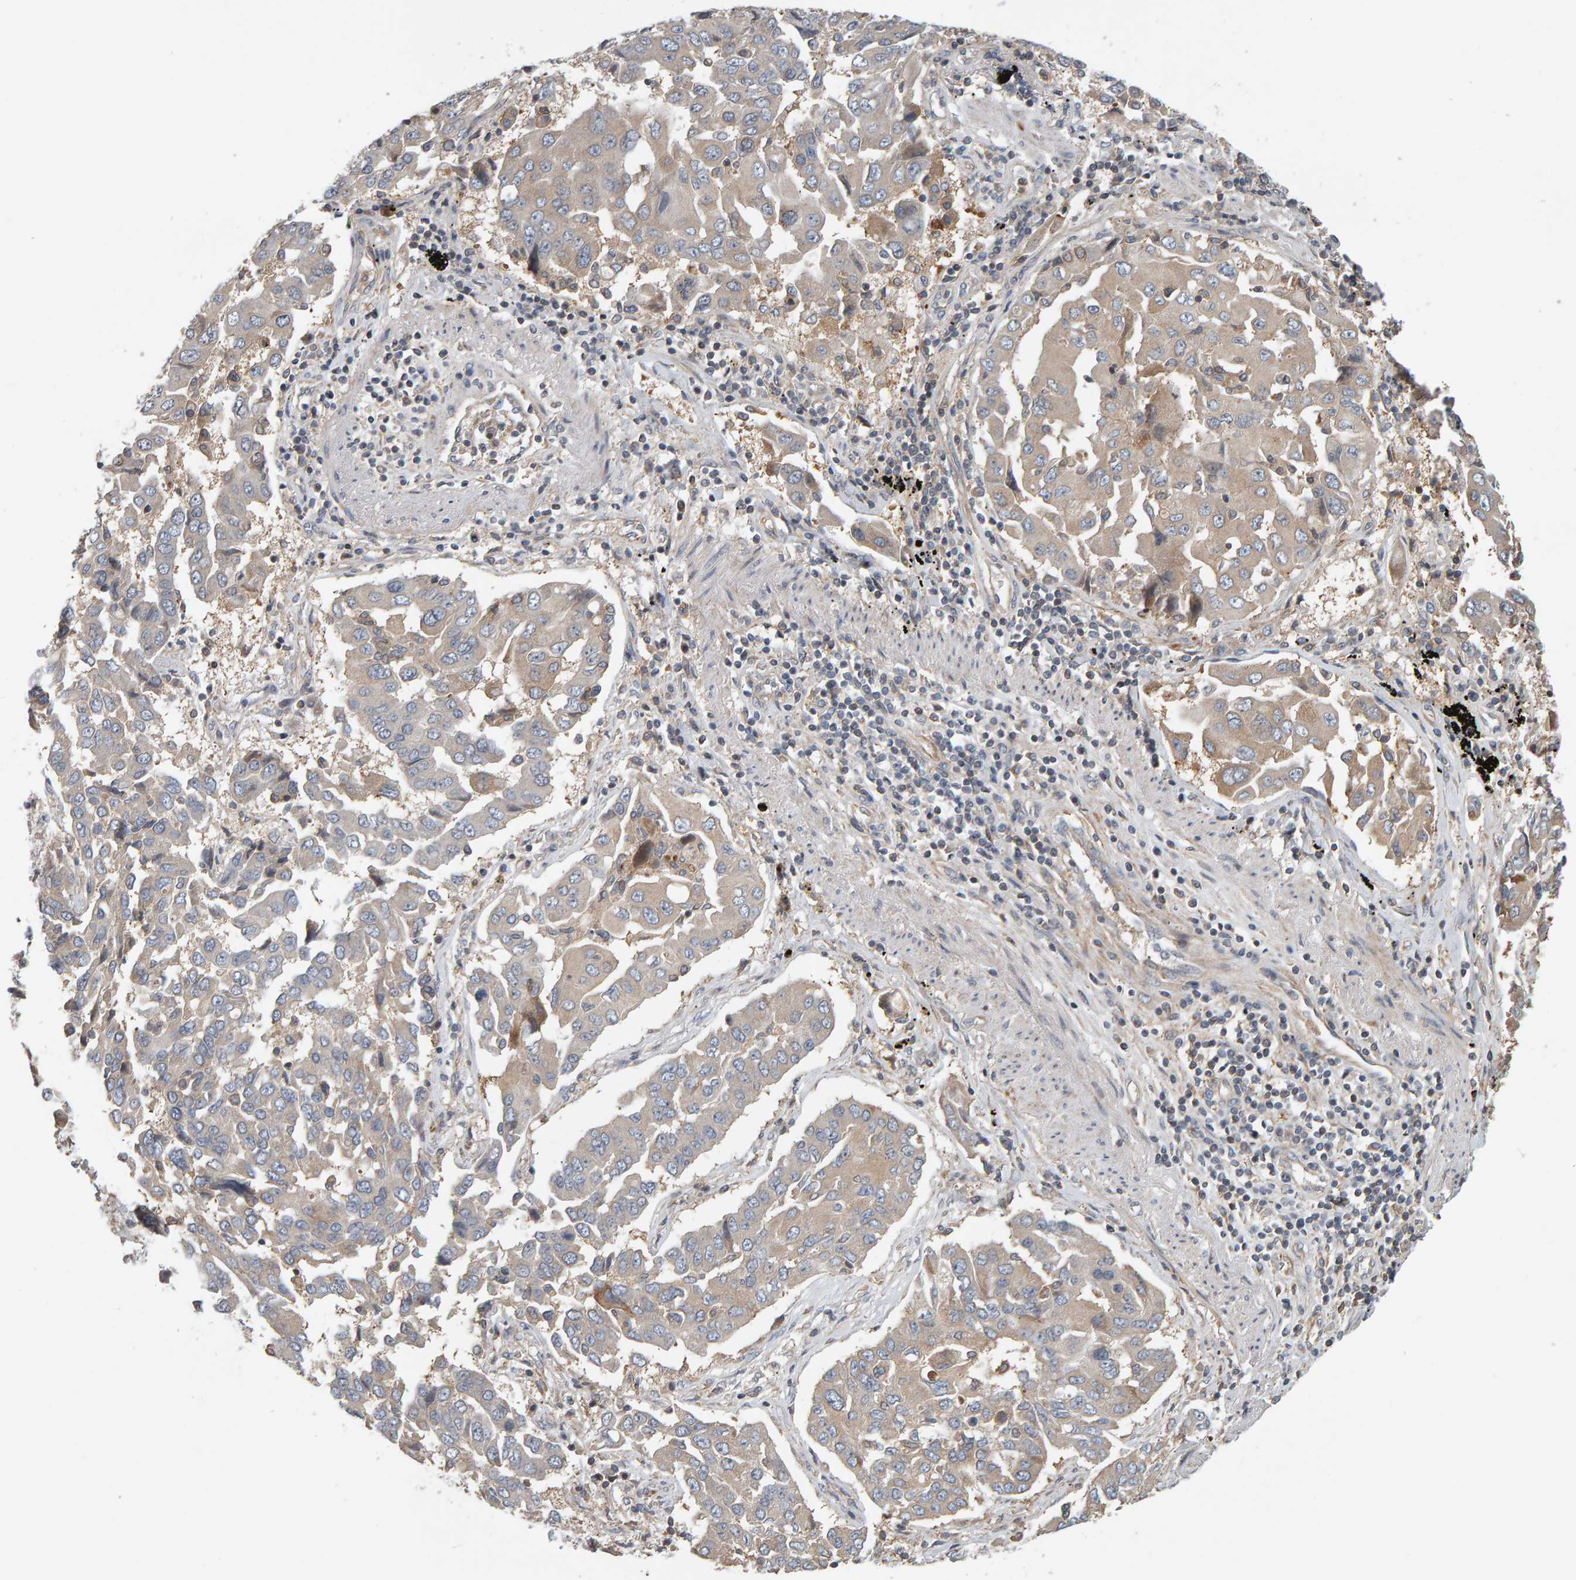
{"staining": {"intensity": "weak", "quantity": "<25%", "location": "cytoplasmic/membranous"}, "tissue": "lung cancer", "cell_type": "Tumor cells", "image_type": "cancer", "snomed": [{"axis": "morphology", "description": "Adenocarcinoma, NOS"}, {"axis": "topography", "description": "Lung"}], "caption": "Photomicrograph shows no protein expression in tumor cells of lung cancer (adenocarcinoma) tissue.", "gene": "C9orf72", "patient": {"sex": "female", "age": 65}}